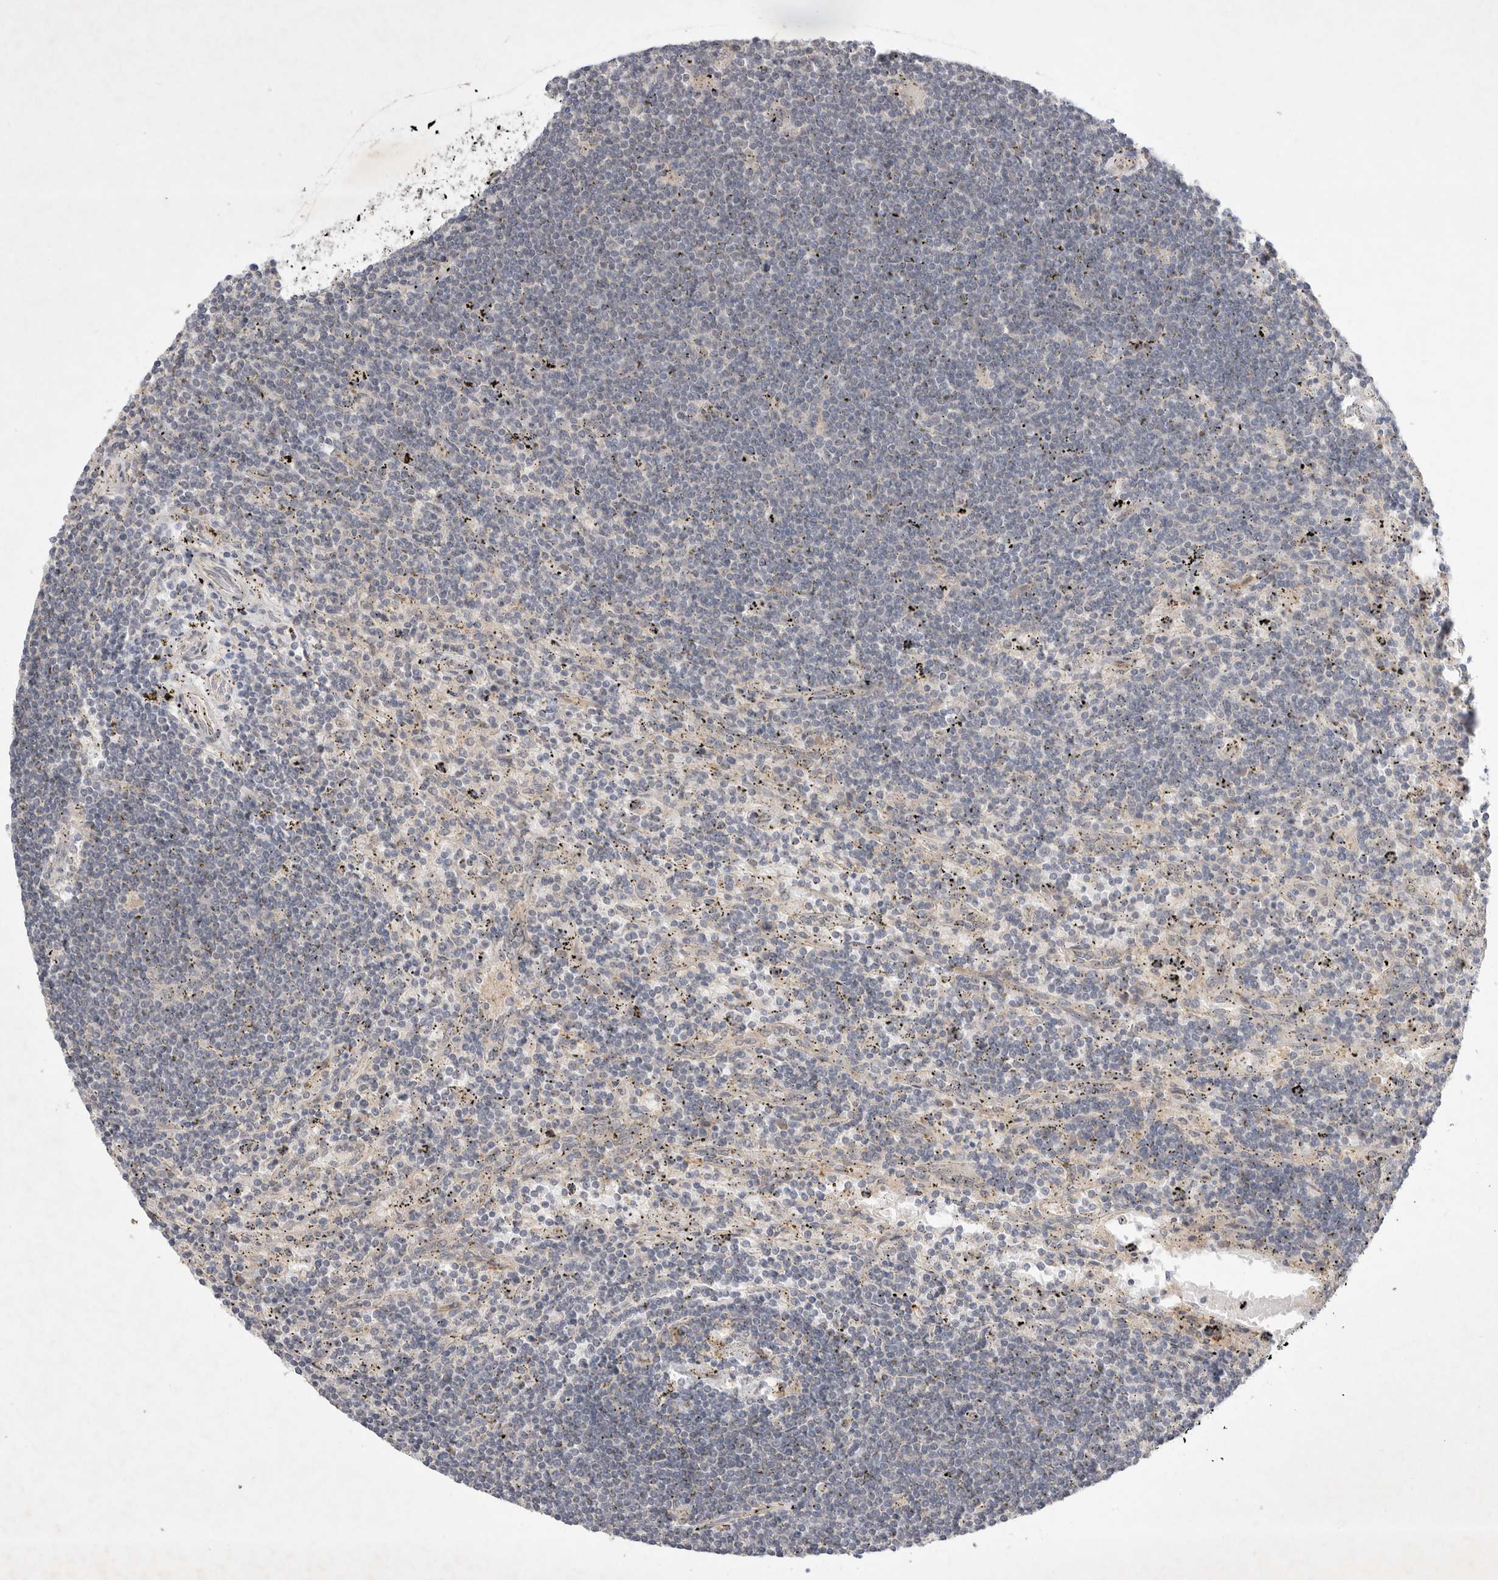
{"staining": {"intensity": "negative", "quantity": "none", "location": "none"}, "tissue": "lymphoma", "cell_type": "Tumor cells", "image_type": "cancer", "snomed": [{"axis": "morphology", "description": "Malignant lymphoma, non-Hodgkin's type, Low grade"}, {"axis": "topography", "description": "Spleen"}], "caption": "An IHC histopathology image of lymphoma is shown. There is no staining in tumor cells of lymphoma. (DAB immunohistochemistry visualized using brightfield microscopy, high magnification).", "gene": "PTPDC1", "patient": {"sex": "male", "age": 76}}